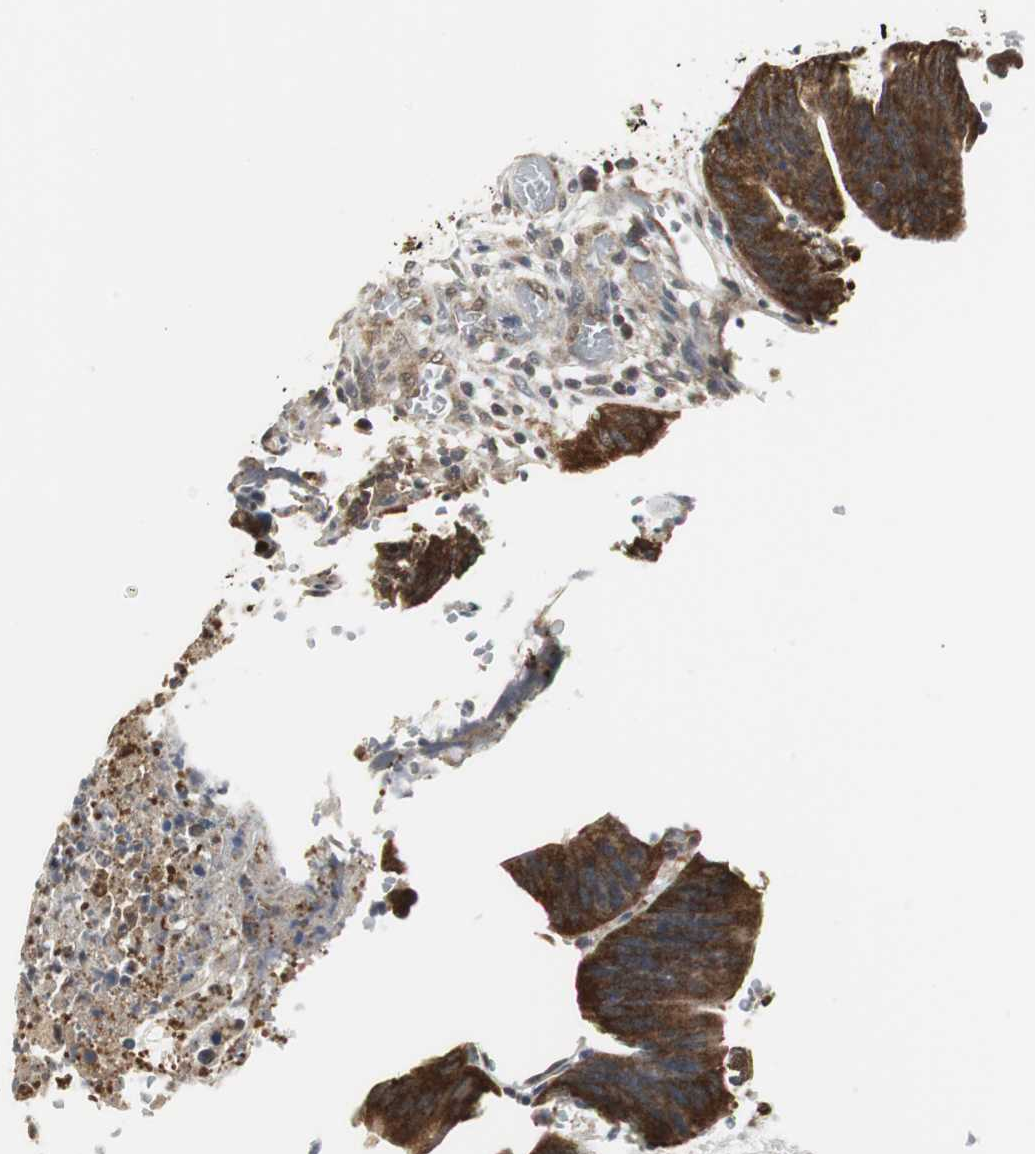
{"staining": {"intensity": "strong", "quantity": ">75%", "location": "cytoplasmic/membranous"}, "tissue": "colorectal cancer", "cell_type": "Tumor cells", "image_type": "cancer", "snomed": [{"axis": "morphology", "description": "Adenocarcinoma, NOS"}, {"axis": "topography", "description": "Rectum"}], "caption": "An immunohistochemistry photomicrograph of neoplastic tissue is shown. Protein staining in brown highlights strong cytoplasmic/membranous positivity in colorectal adenocarcinoma within tumor cells.", "gene": "CCT5", "patient": {"sex": "female", "age": 66}}